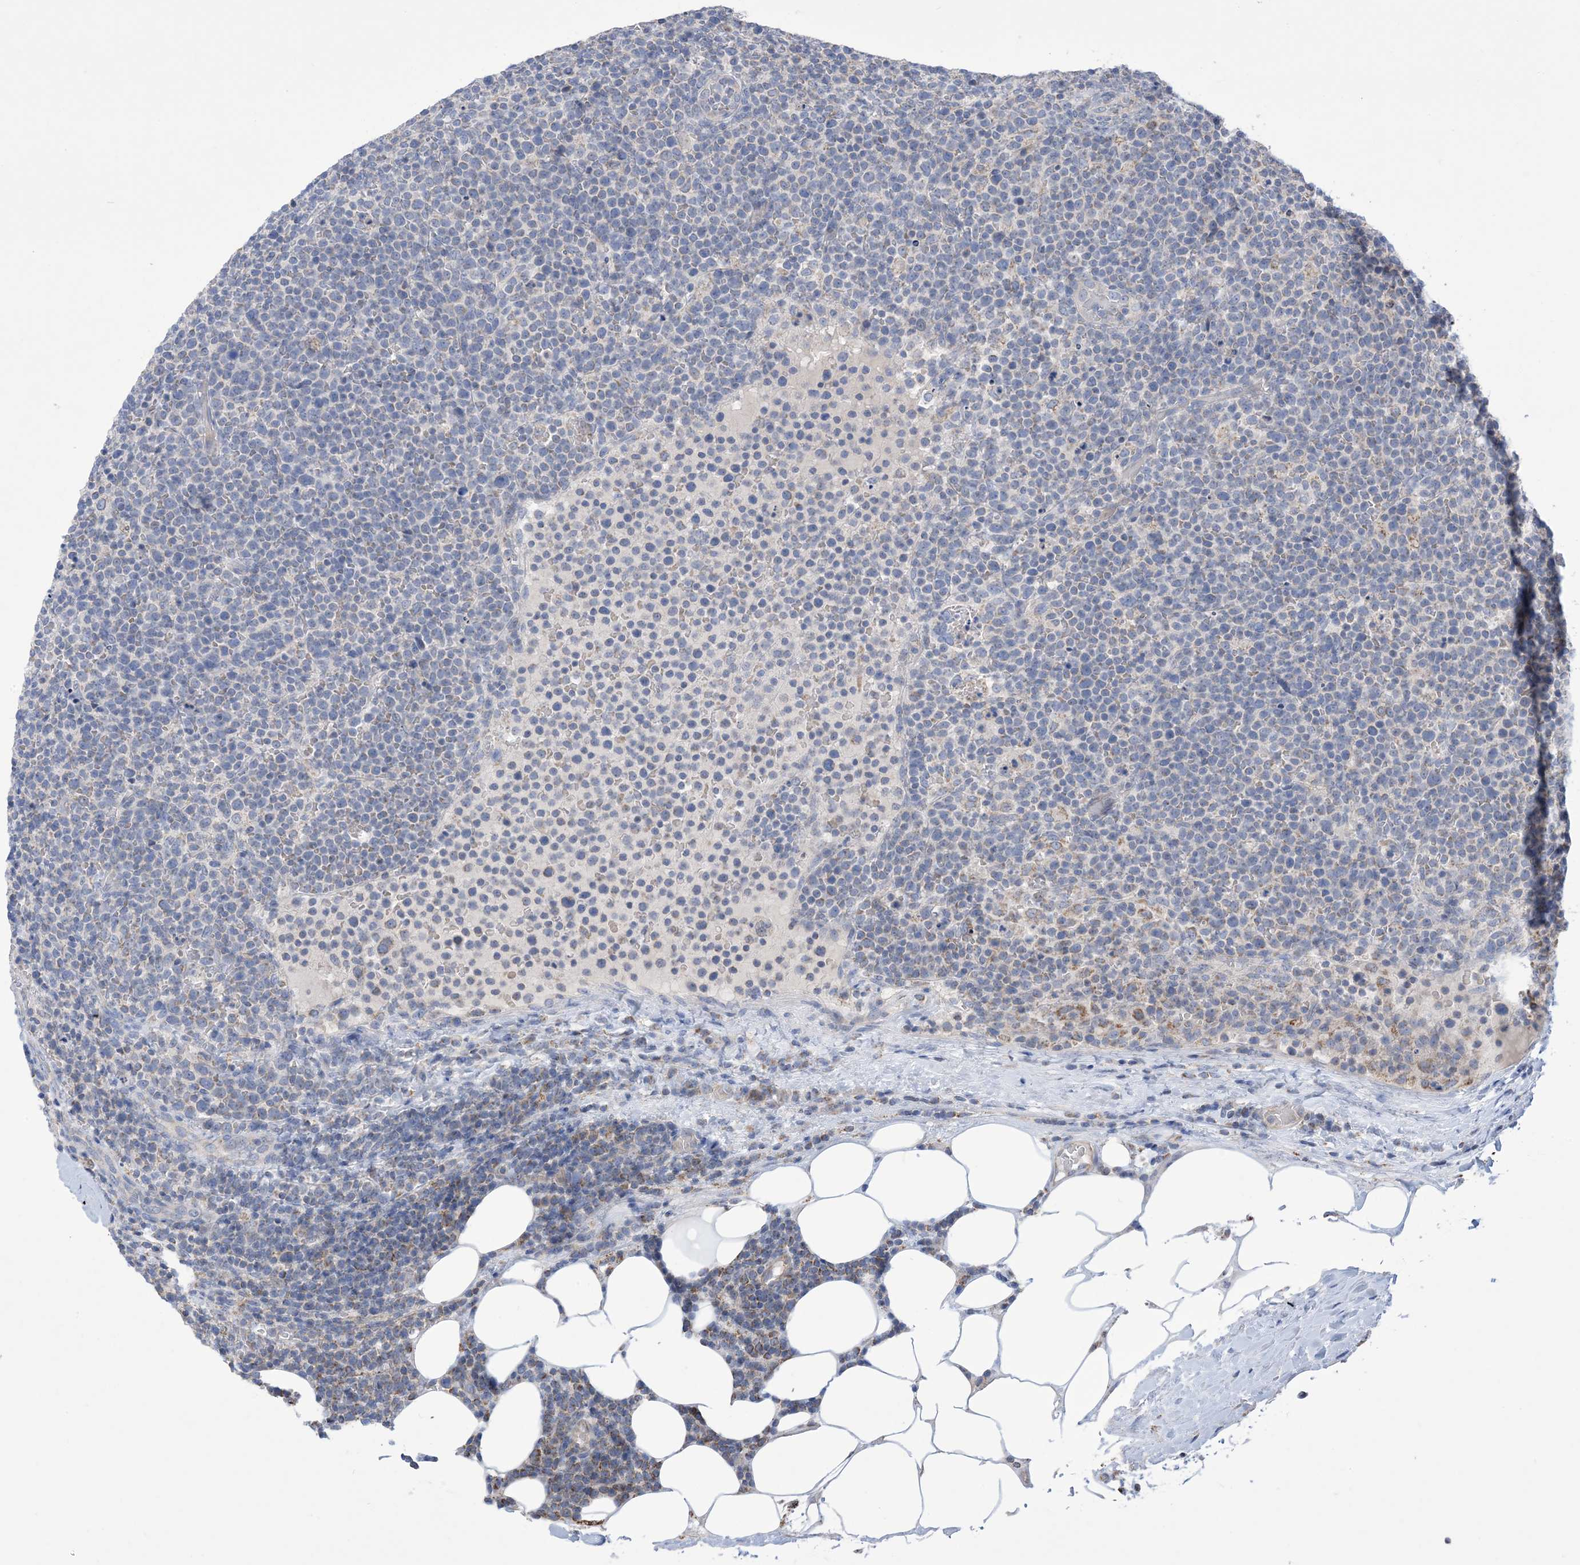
{"staining": {"intensity": "negative", "quantity": "none", "location": "none"}, "tissue": "lymphoma", "cell_type": "Tumor cells", "image_type": "cancer", "snomed": [{"axis": "morphology", "description": "Malignant lymphoma, non-Hodgkin's type, High grade"}, {"axis": "topography", "description": "Lymph node"}], "caption": "This image is of lymphoma stained with IHC to label a protein in brown with the nuclei are counter-stained blue. There is no expression in tumor cells.", "gene": "CLEC16A", "patient": {"sex": "male", "age": 61}}